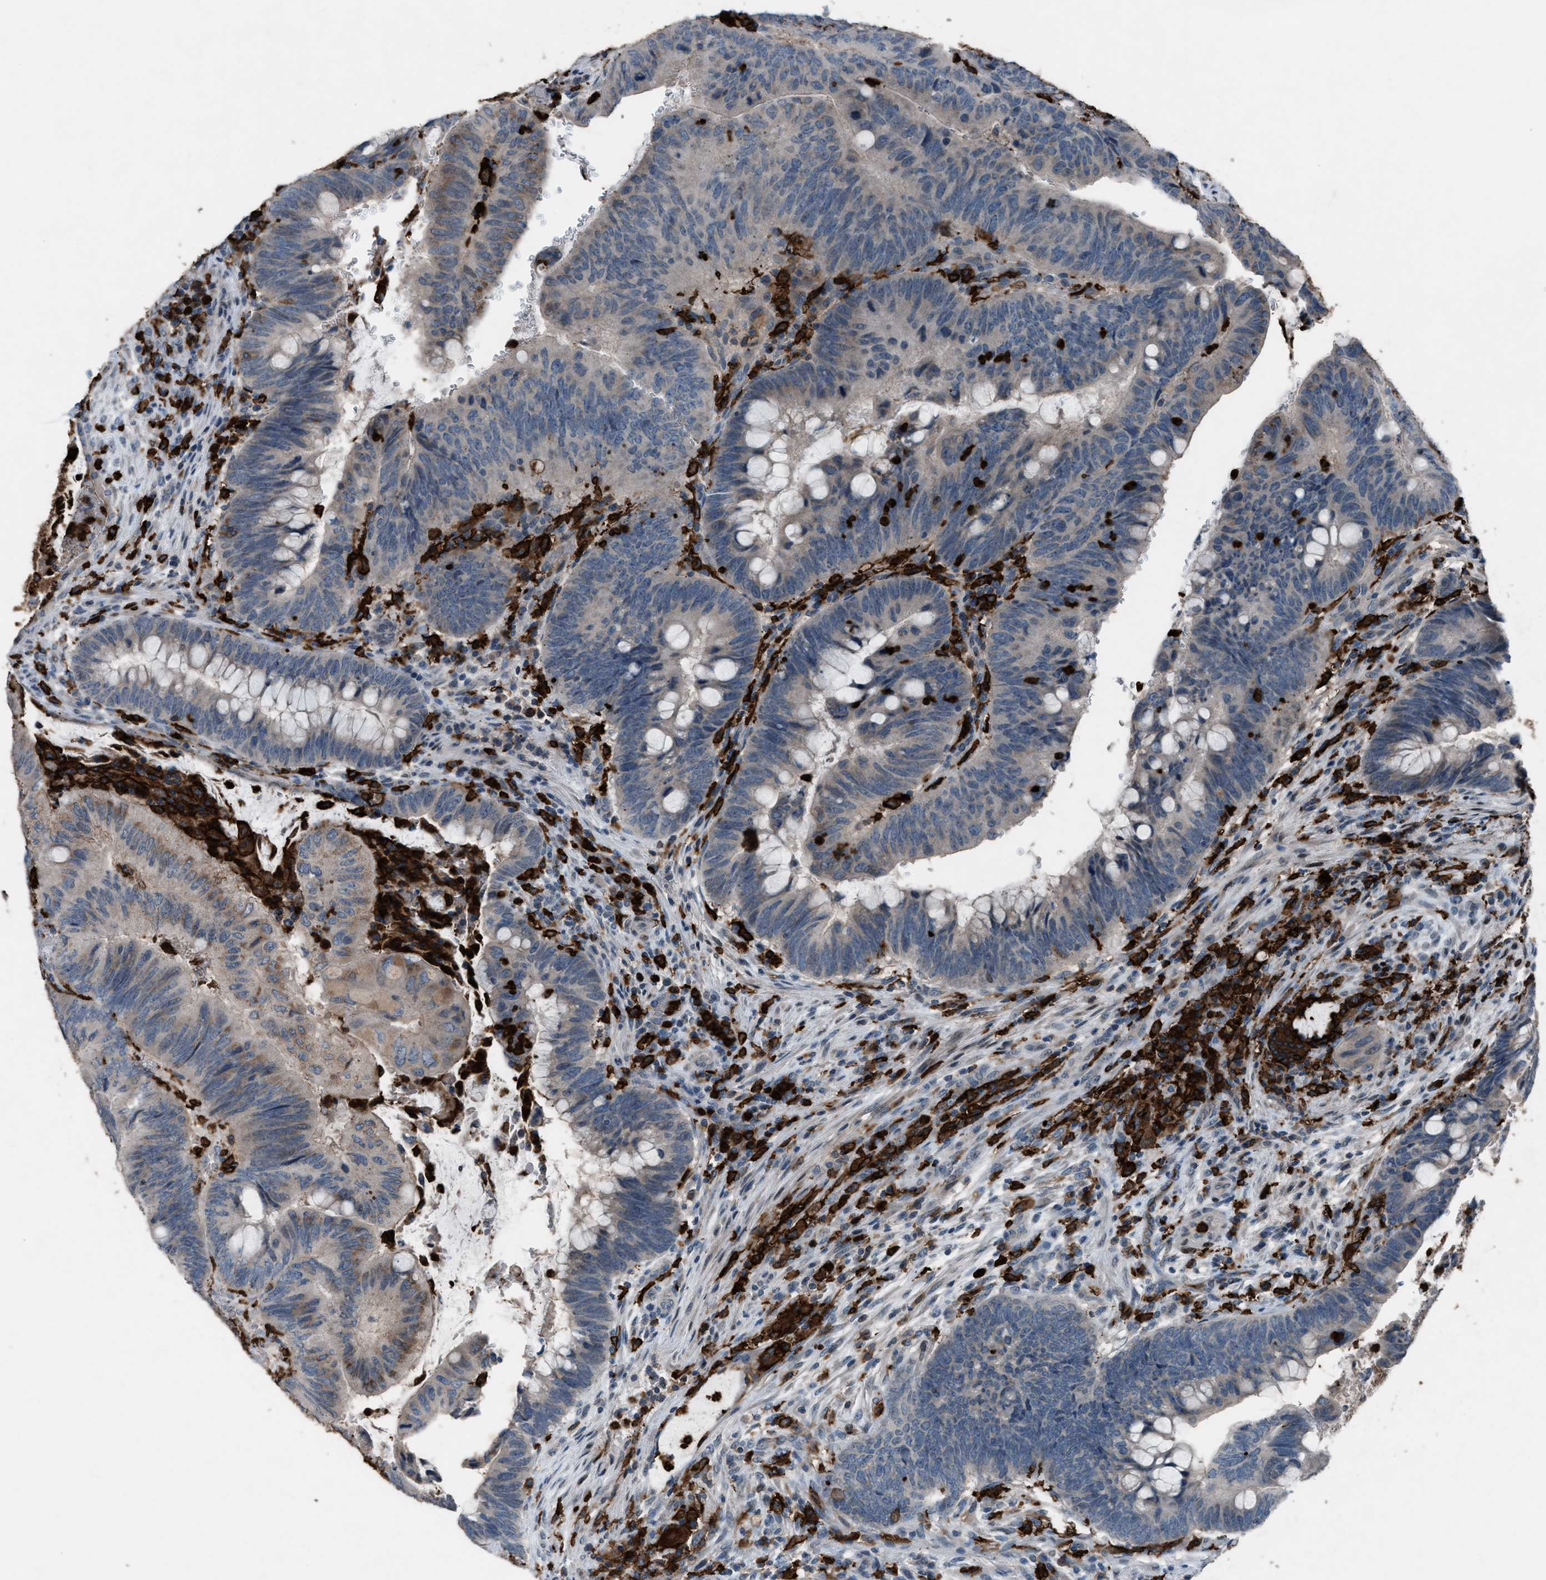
{"staining": {"intensity": "weak", "quantity": "<25%", "location": "cytoplasmic/membranous"}, "tissue": "colorectal cancer", "cell_type": "Tumor cells", "image_type": "cancer", "snomed": [{"axis": "morphology", "description": "Normal tissue, NOS"}, {"axis": "morphology", "description": "Adenocarcinoma, NOS"}, {"axis": "topography", "description": "Rectum"}, {"axis": "topography", "description": "Peripheral nerve tissue"}], "caption": "Immunohistochemical staining of colorectal cancer displays no significant positivity in tumor cells. (Immunohistochemistry, brightfield microscopy, high magnification).", "gene": "FCER1G", "patient": {"sex": "male", "age": 92}}